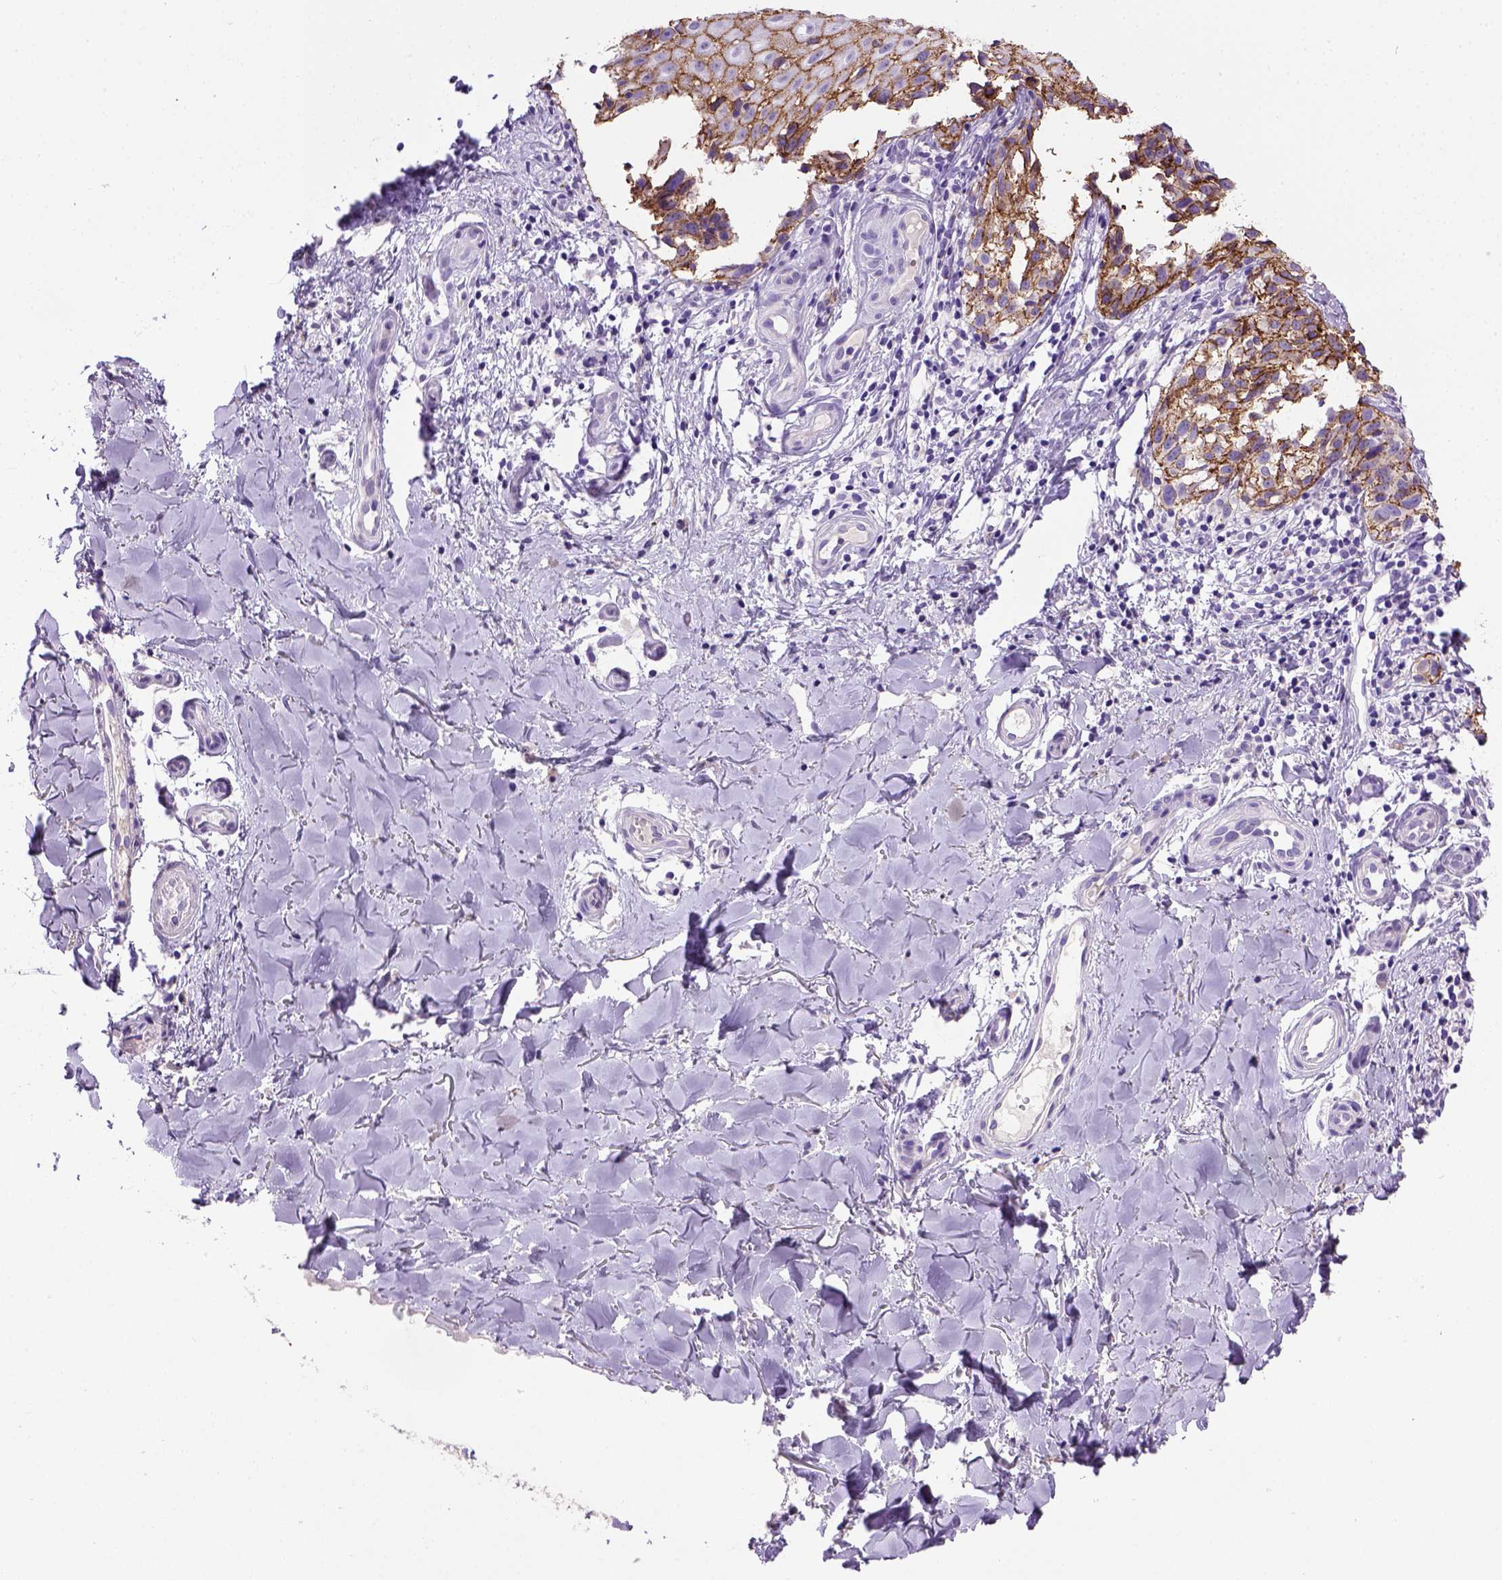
{"staining": {"intensity": "moderate", "quantity": ">75%", "location": "cytoplasmic/membranous"}, "tissue": "melanoma", "cell_type": "Tumor cells", "image_type": "cancer", "snomed": [{"axis": "morphology", "description": "Malignant melanoma, NOS"}, {"axis": "topography", "description": "Skin"}], "caption": "Malignant melanoma stained with DAB (3,3'-diaminobenzidine) immunohistochemistry (IHC) exhibits medium levels of moderate cytoplasmic/membranous positivity in approximately >75% of tumor cells.", "gene": "CDH1", "patient": {"sex": "female", "age": 53}}